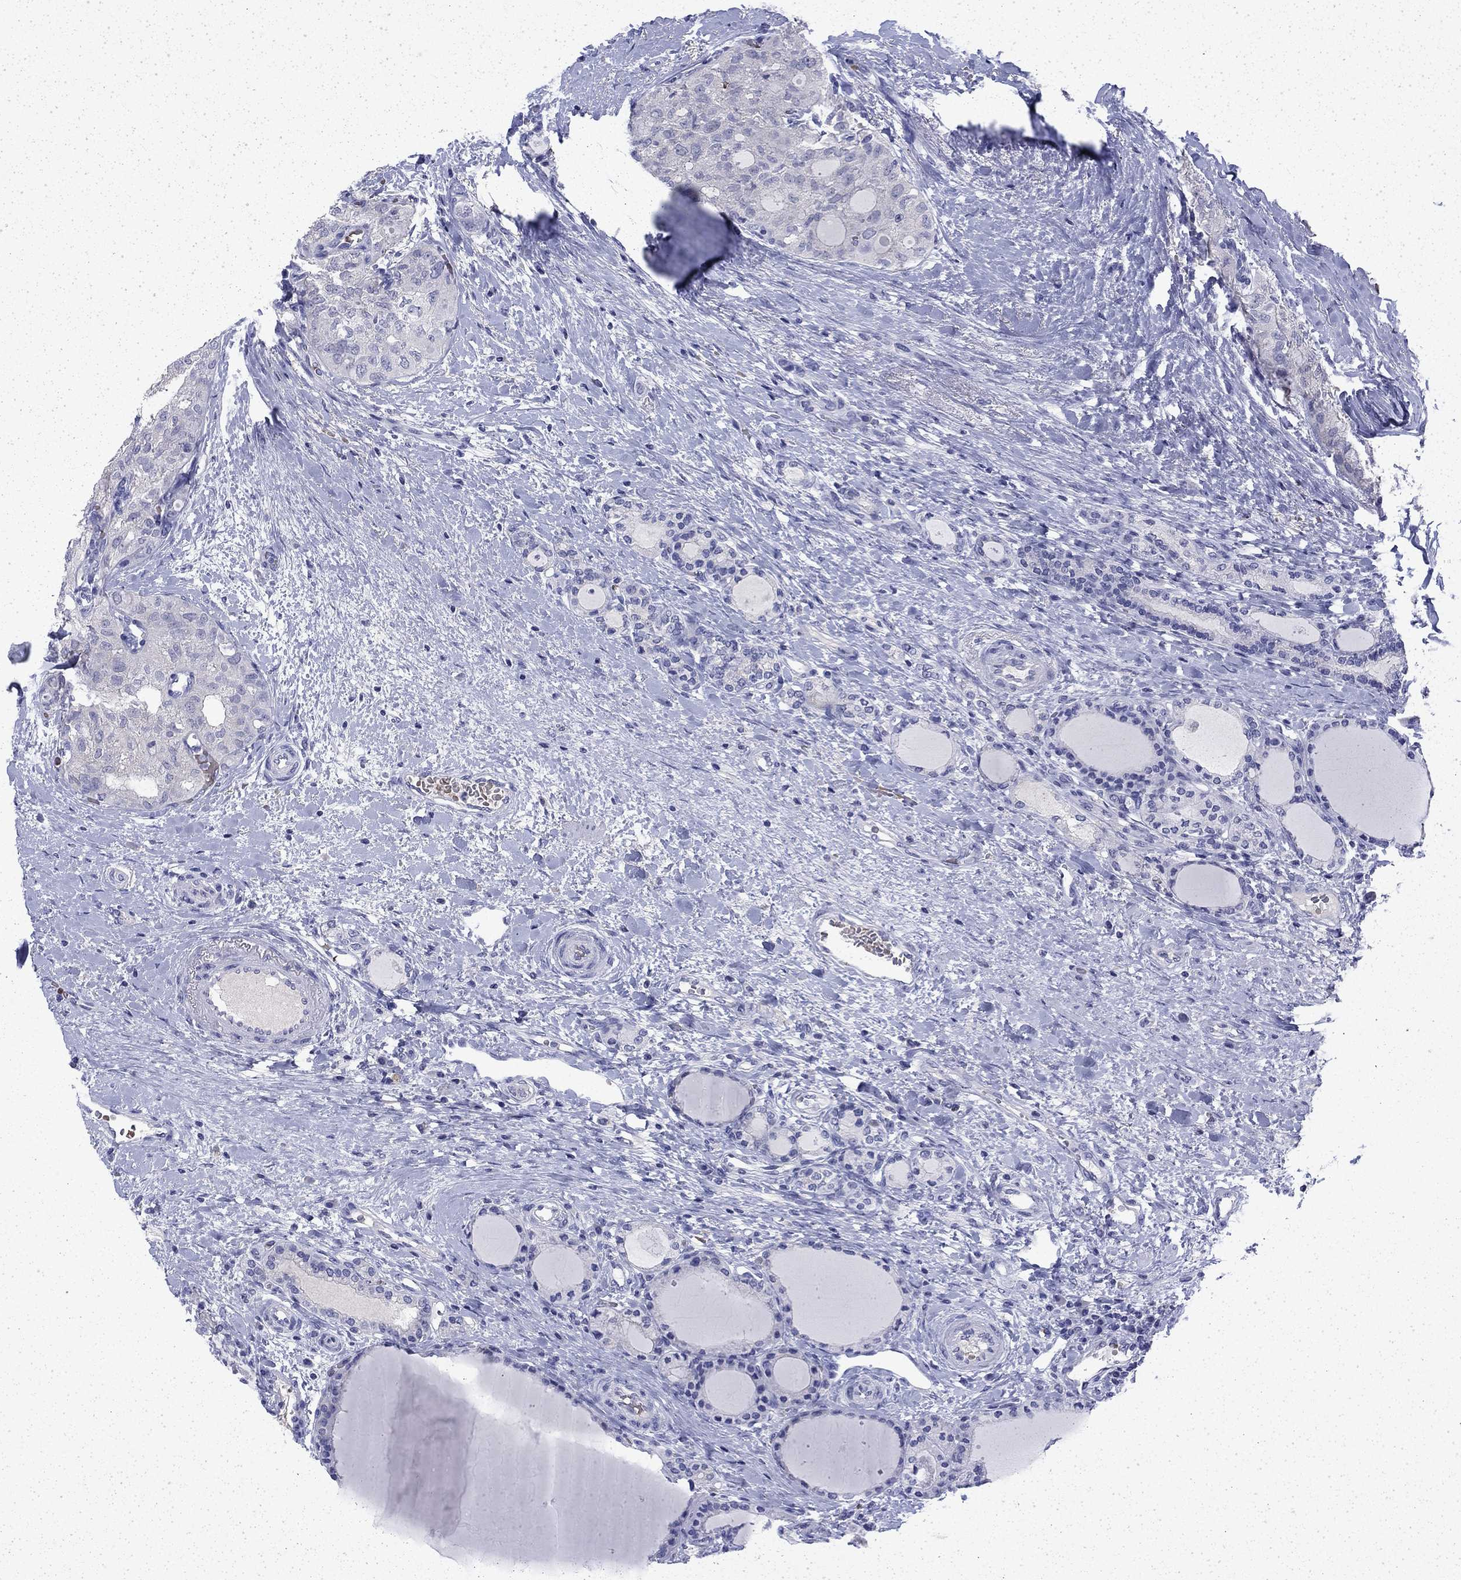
{"staining": {"intensity": "negative", "quantity": "none", "location": "none"}, "tissue": "thyroid cancer", "cell_type": "Tumor cells", "image_type": "cancer", "snomed": [{"axis": "morphology", "description": "Follicular adenoma carcinoma, NOS"}, {"axis": "topography", "description": "Thyroid gland"}], "caption": "Tumor cells show no significant staining in thyroid follicular adenoma carcinoma.", "gene": "ENPP6", "patient": {"sex": "male", "age": 75}}